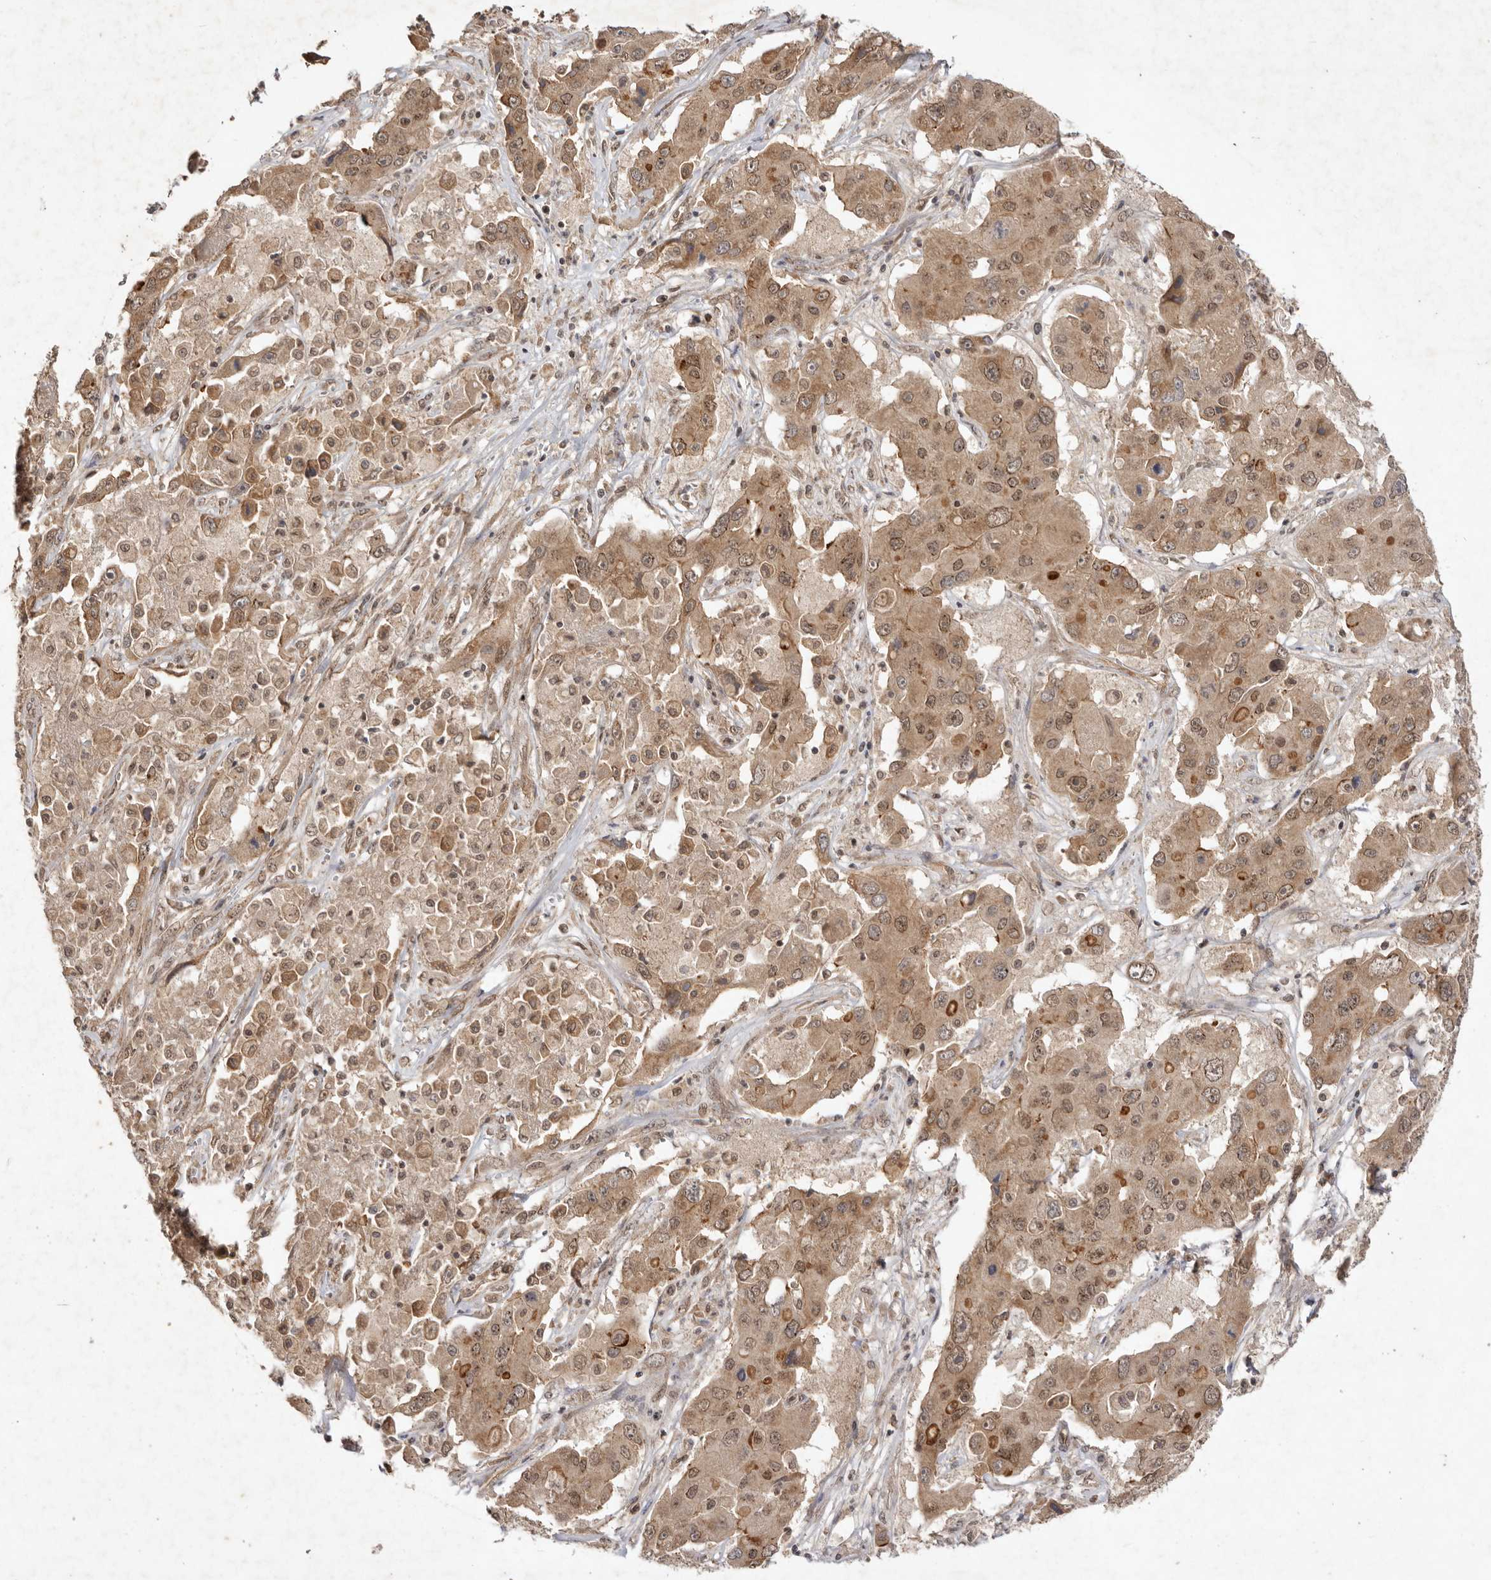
{"staining": {"intensity": "moderate", "quantity": ">75%", "location": "cytoplasmic/membranous,nuclear"}, "tissue": "liver cancer", "cell_type": "Tumor cells", "image_type": "cancer", "snomed": [{"axis": "morphology", "description": "Cholangiocarcinoma"}, {"axis": "topography", "description": "Liver"}], "caption": "This histopathology image reveals IHC staining of human cholangiocarcinoma (liver), with medium moderate cytoplasmic/membranous and nuclear staining in about >75% of tumor cells.", "gene": "TARS2", "patient": {"sex": "male", "age": 67}}